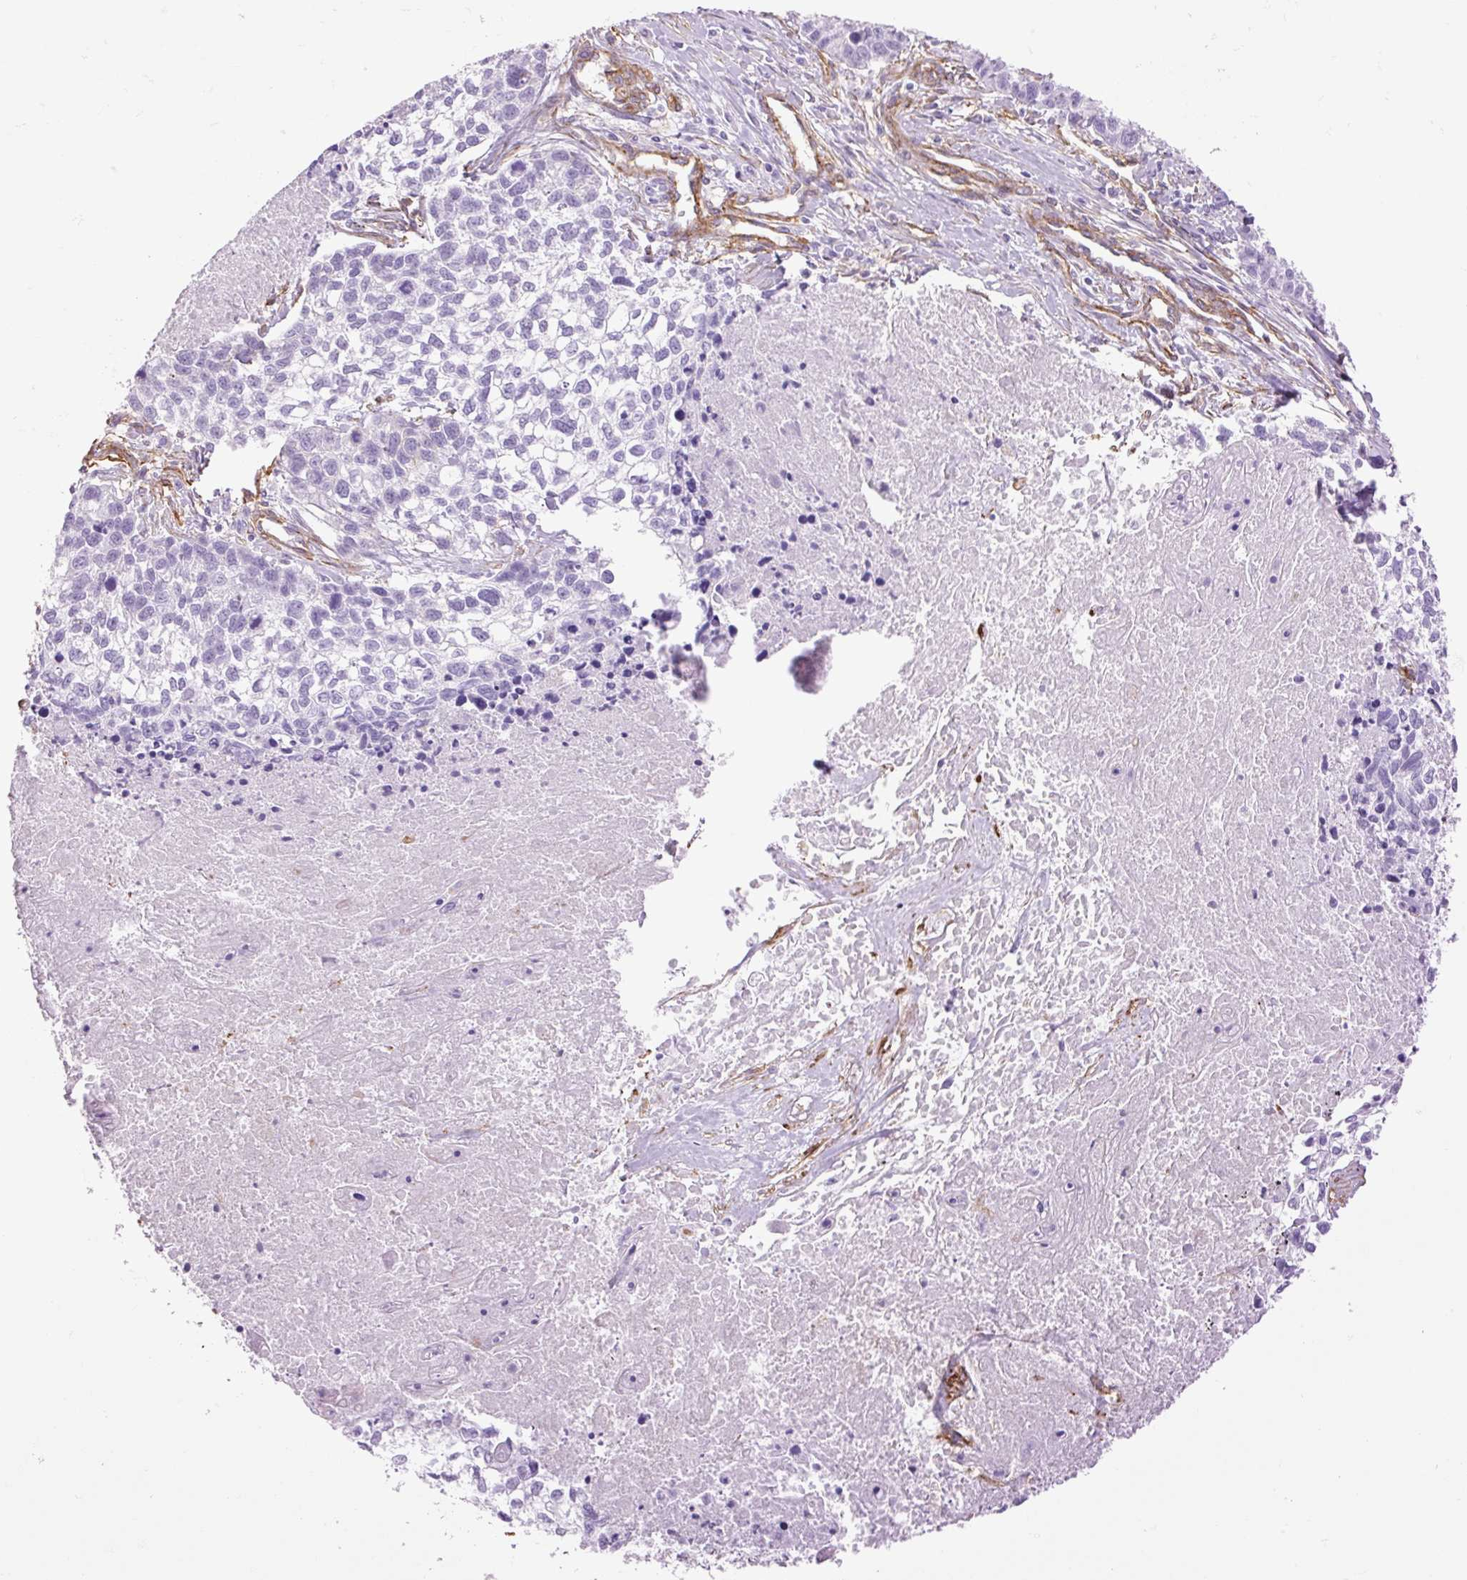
{"staining": {"intensity": "negative", "quantity": "none", "location": "none"}, "tissue": "lung cancer", "cell_type": "Tumor cells", "image_type": "cancer", "snomed": [{"axis": "morphology", "description": "Squamous cell carcinoma, NOS"}, {"axis": "topography", "description": "Lung"}], "caption": "High magnification brightfield microscopy of lung cancer (squamous cell carcinoma) stained with DAB (brown) and counterstained with hematoxylin (blue): tumor cells show no significant staining.", "gene": "CAV1", "patient": {"sex": "male", "age": 74}}